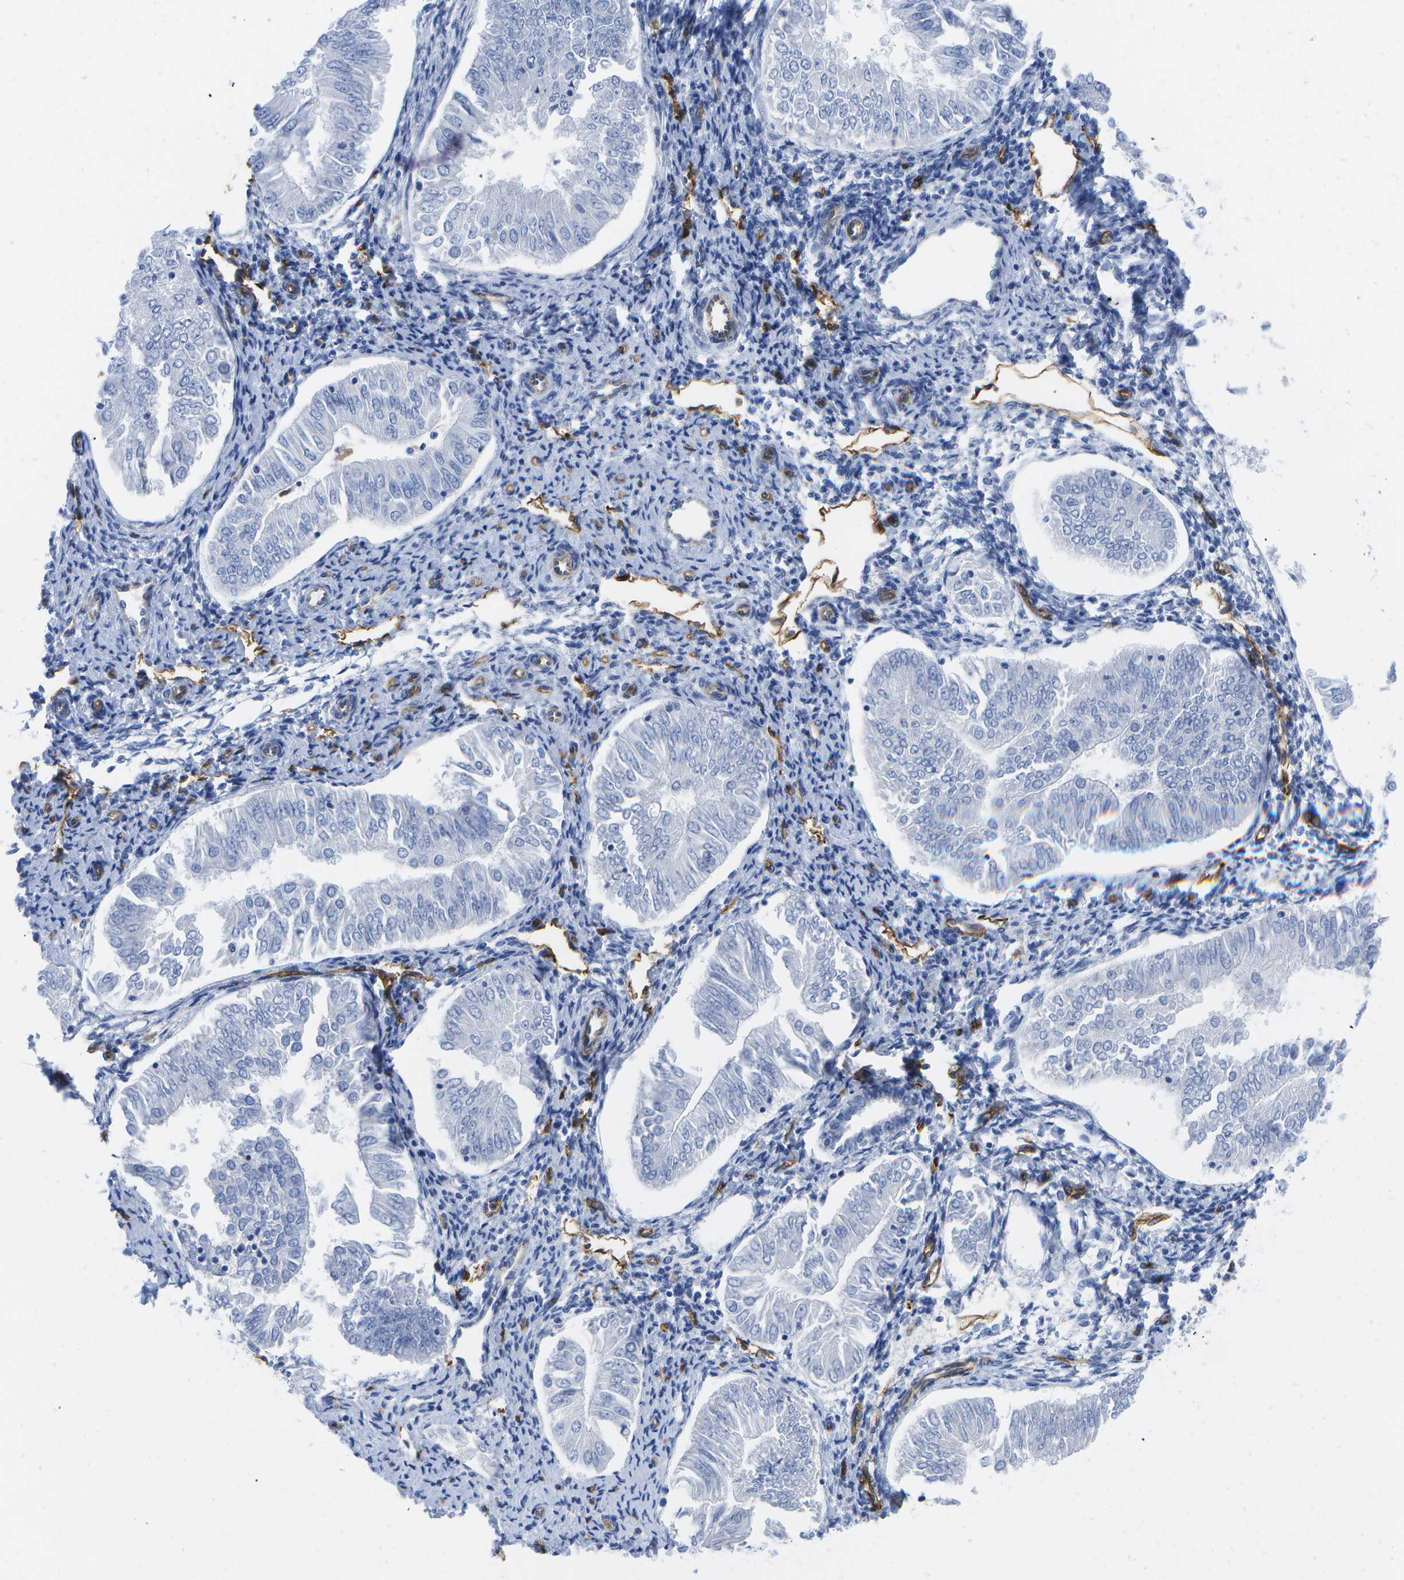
{"staining": {"intensity": "negative", "quantity": "none", "location": "none"}, "tissue": "endometrial cancer", "cell_type": "Tumor cells", "image_type": "cancer", "snomed": [{"axis": "morphology", "description": "Adenocarcinoma, NOS"}, {"axis": "topography", "description": "Endometrium"}], "caption": "High power microscopy image of an immunohistochemistry histopathology image of endometrial cancer, revealing no significant expression in tumor cells.", "gene": "DYSF", "patient": {"sex": "female", "age": 53}}